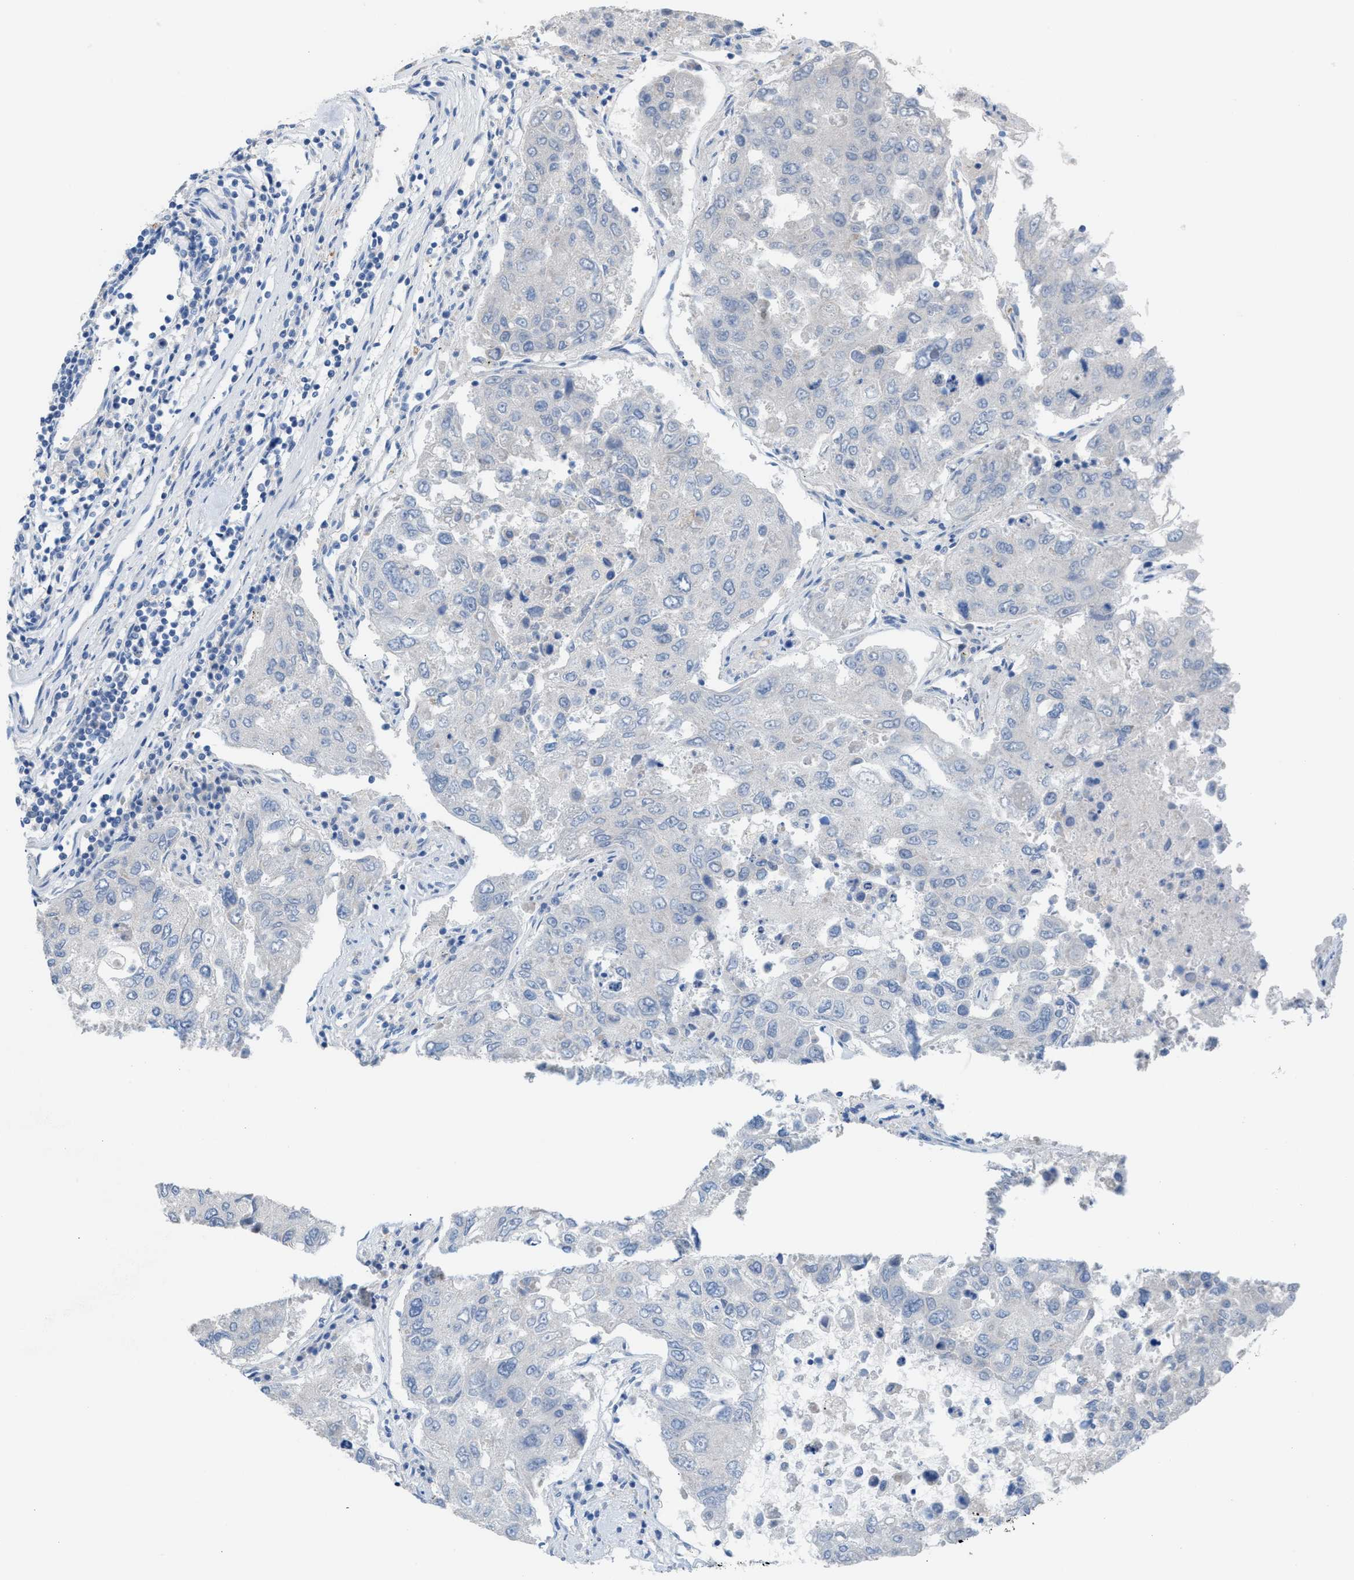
{"staining": {"intensity": "negative", "quantity": "none", "location": "none"}, "tissue": "urothelial cancer", "cell_type": "Tumor cells", "image_type": "cancer", "snomed": [{"axis": "morphology", "description": "Urothelial carcinoma, High grade"}, {"axis": "topography", "description": "Lymph node"}, {"axis": "topography", "description": "Urinary bladder"}], "caption": "This is an IHC photomicrograph of human urothelial cancer. There is no staining in tumor cells.", "gene": "ASPA", "patient": {"sex": "male", "age": 51}}